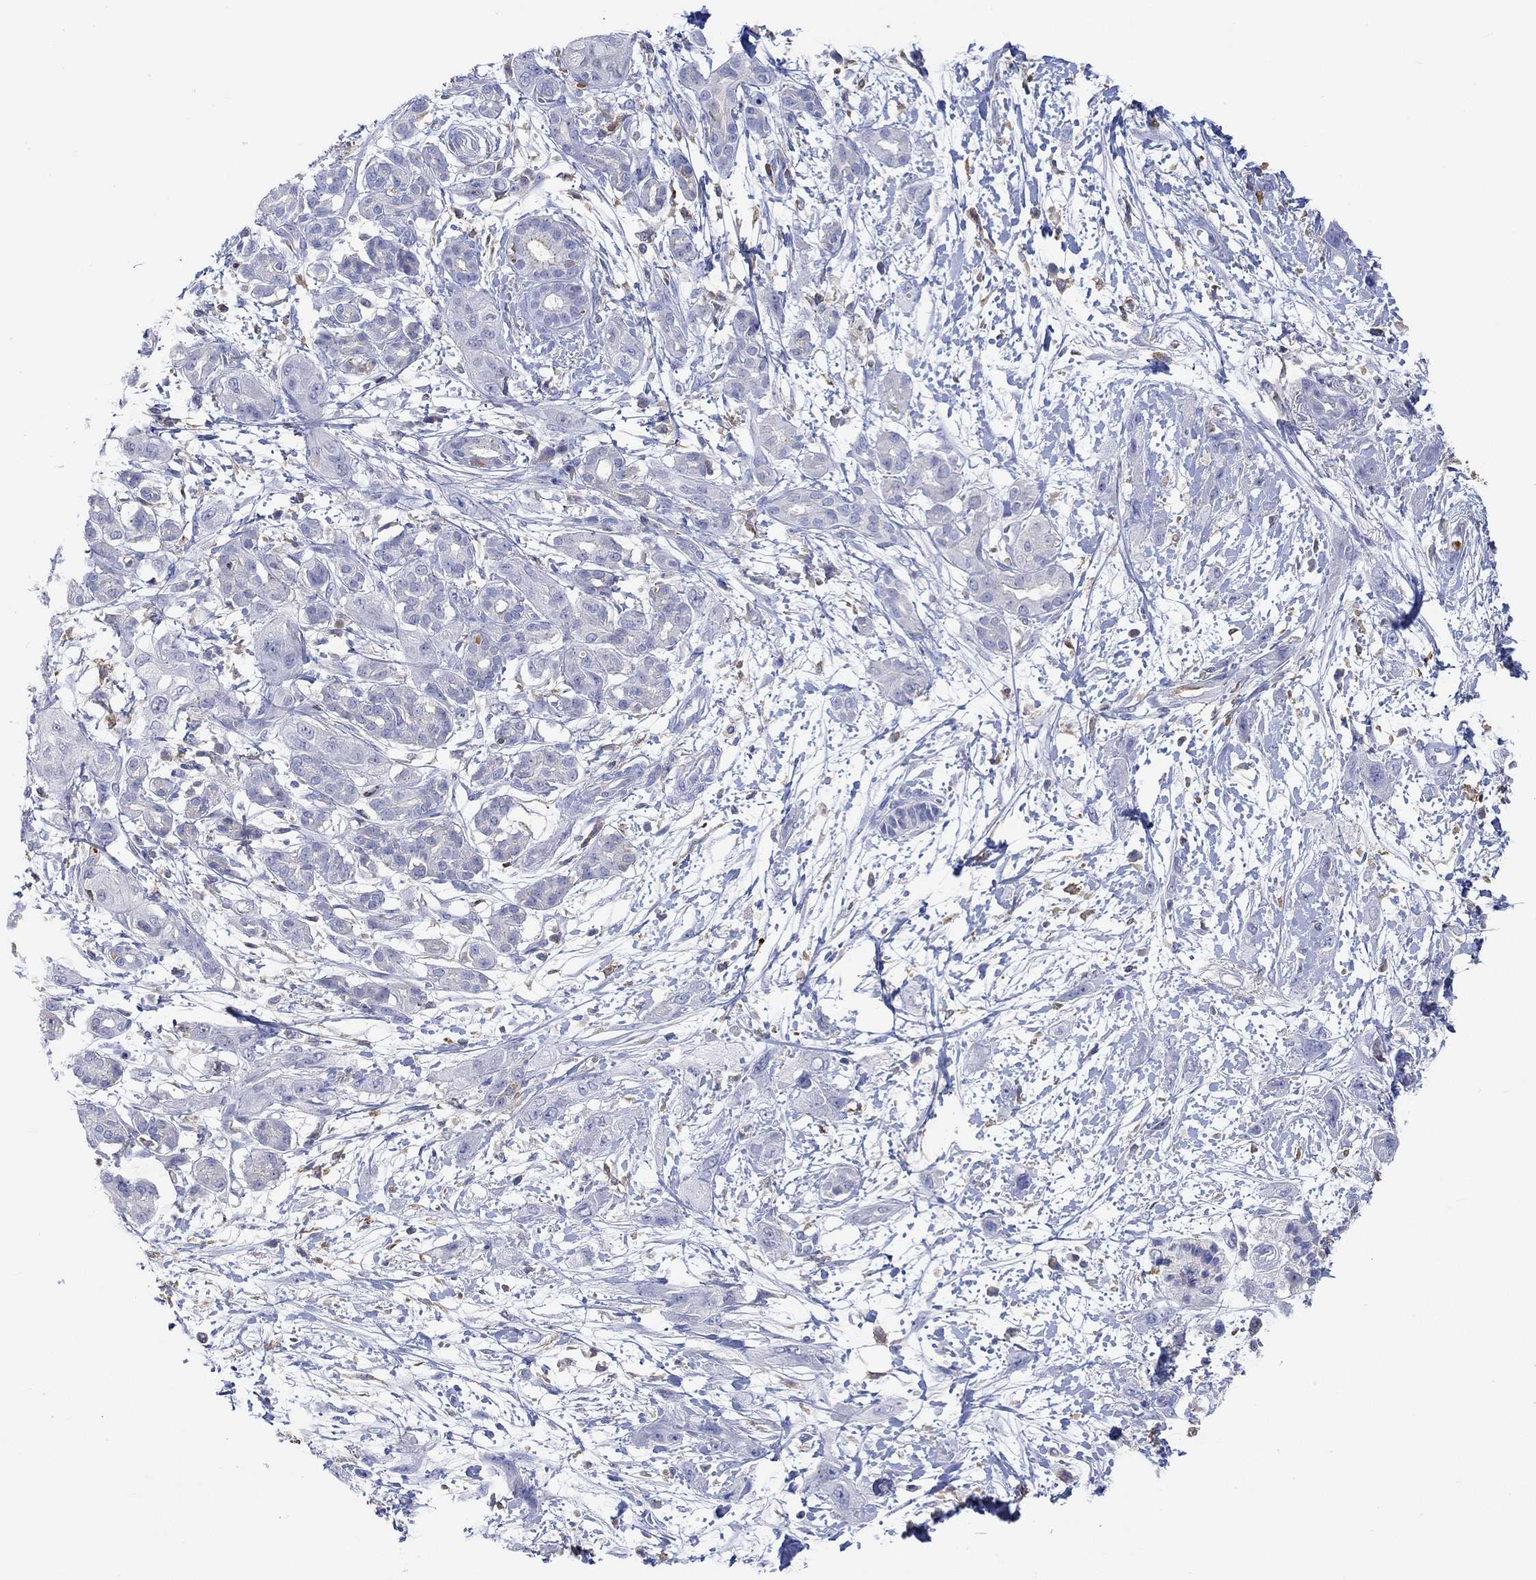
{"staining": {"intensity": "negative", "quantity": "none", "location": "none"}, "tissue": "pancreatic cancer", "cell_type": "Tumor cells", "image_type": "cancer", "snomed": [{"axis": "morphology", "description": "Adenocarcinoma, NOS"}, {"axis": "topography", "description": "Pancreas"}], "caption": "Histopathology image shows no protein staining in tumor cells of pancreatic adenocarcinoma tissue.", "gene": "GCM1", "patient": {"sex": "male", "age": 72}}